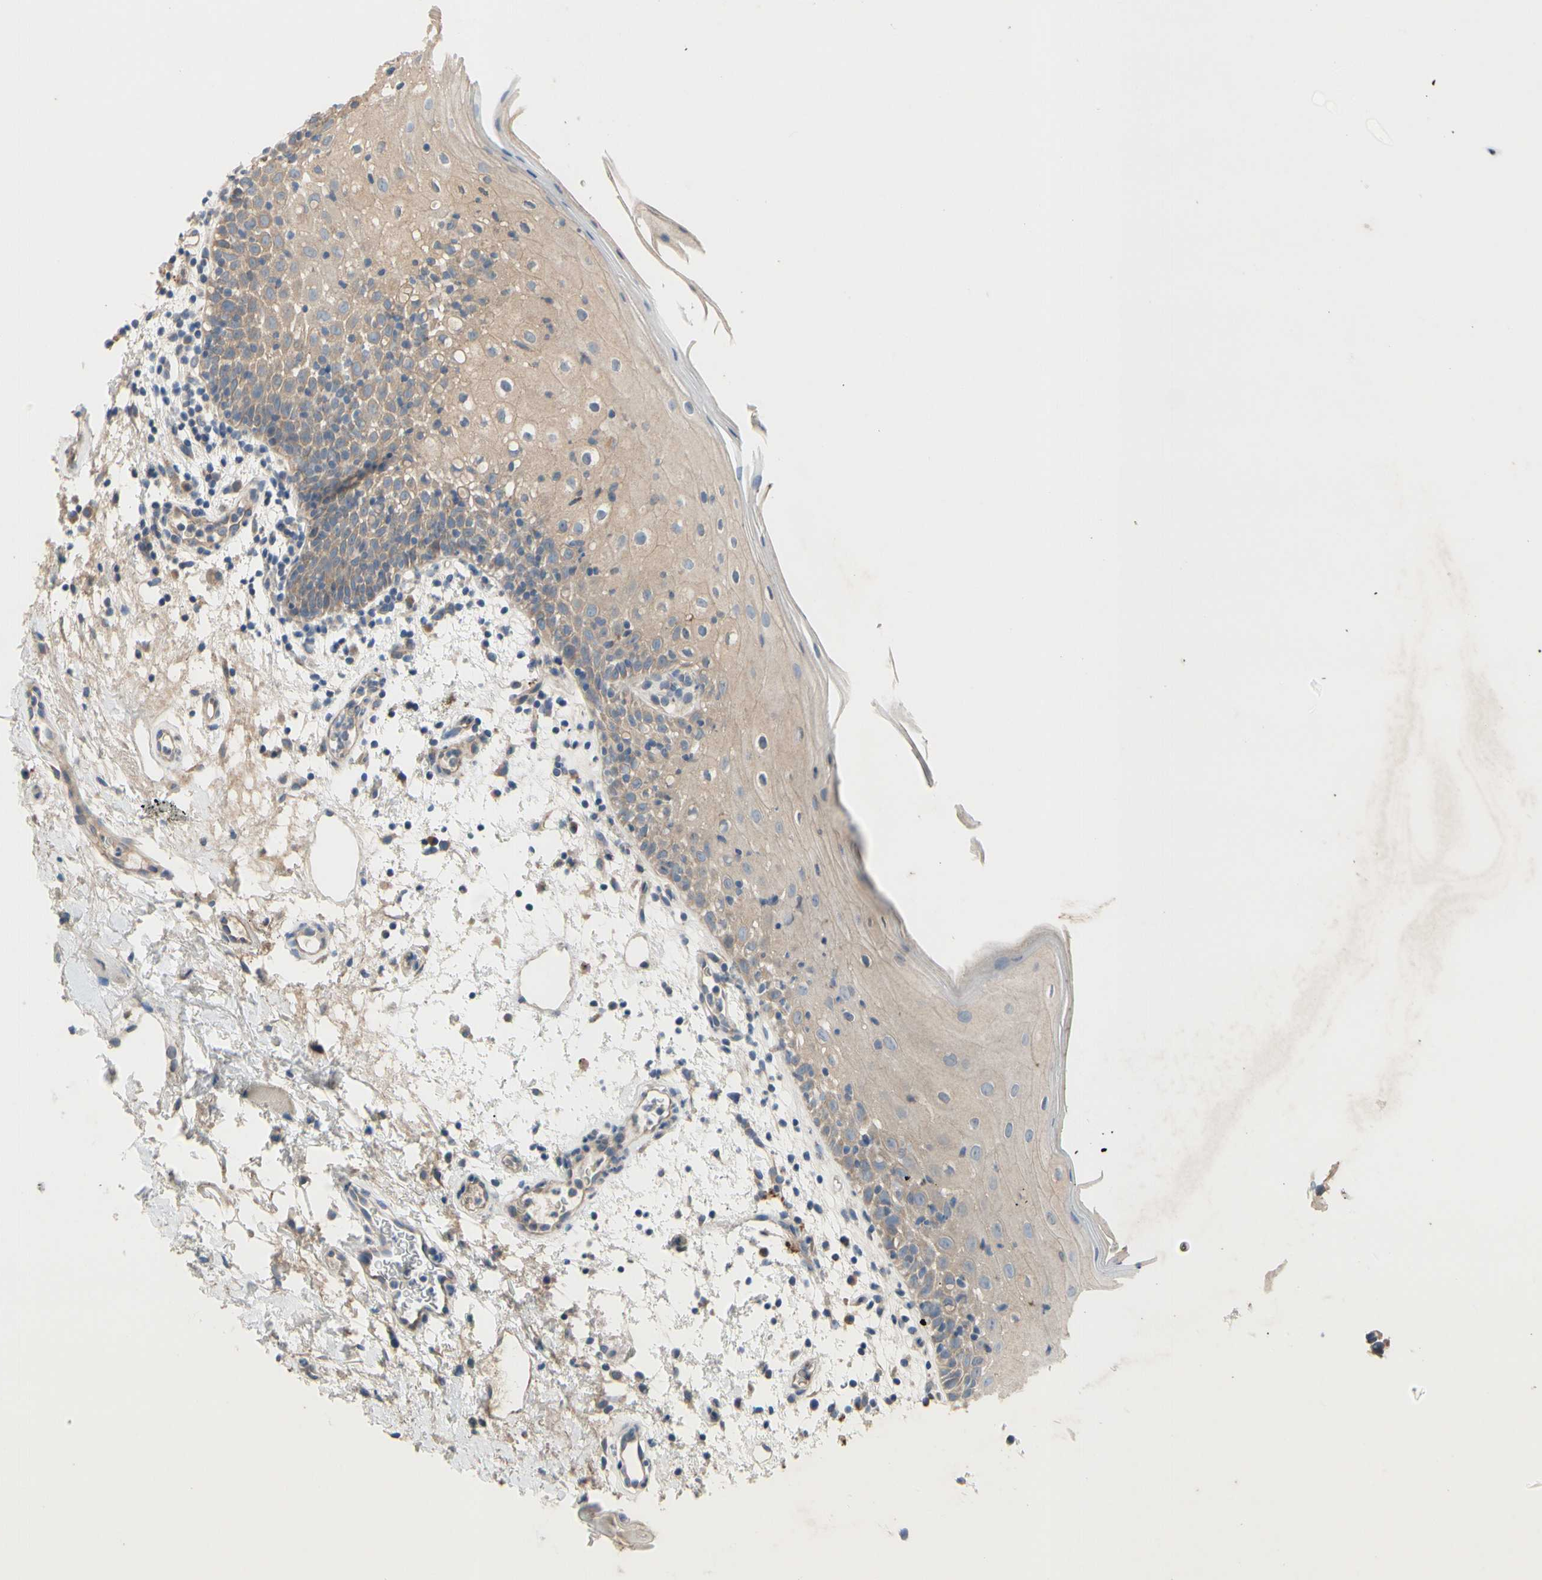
{"staining": {"intensity": "weak", "quantity": "25%-75%", "location": "cytoplasmic/membranous"}, "tissue": "oral mucosa", "cell_type": "Squamous epithelial cells", "image_type": "normal", "snomed": [{"axis": "morphology", "description": "Normal tissue, NOS"}, {"axis": "morphology", "description": "Squamous cell carcinoma, NOS"}, {"axis": "topography", "description": "Skeletal muscle"}, {"axis": "topography", "description": "Oral tissue"}], "caption": "Normal oral mucosa displays weak cytoplasmic/membranous expression in about 25%-75% of squamous epithelial cells, visualized by immunohistochemistry.", "gene": "MBTPS2", "patient": {"sex": "male", "age": 71}}